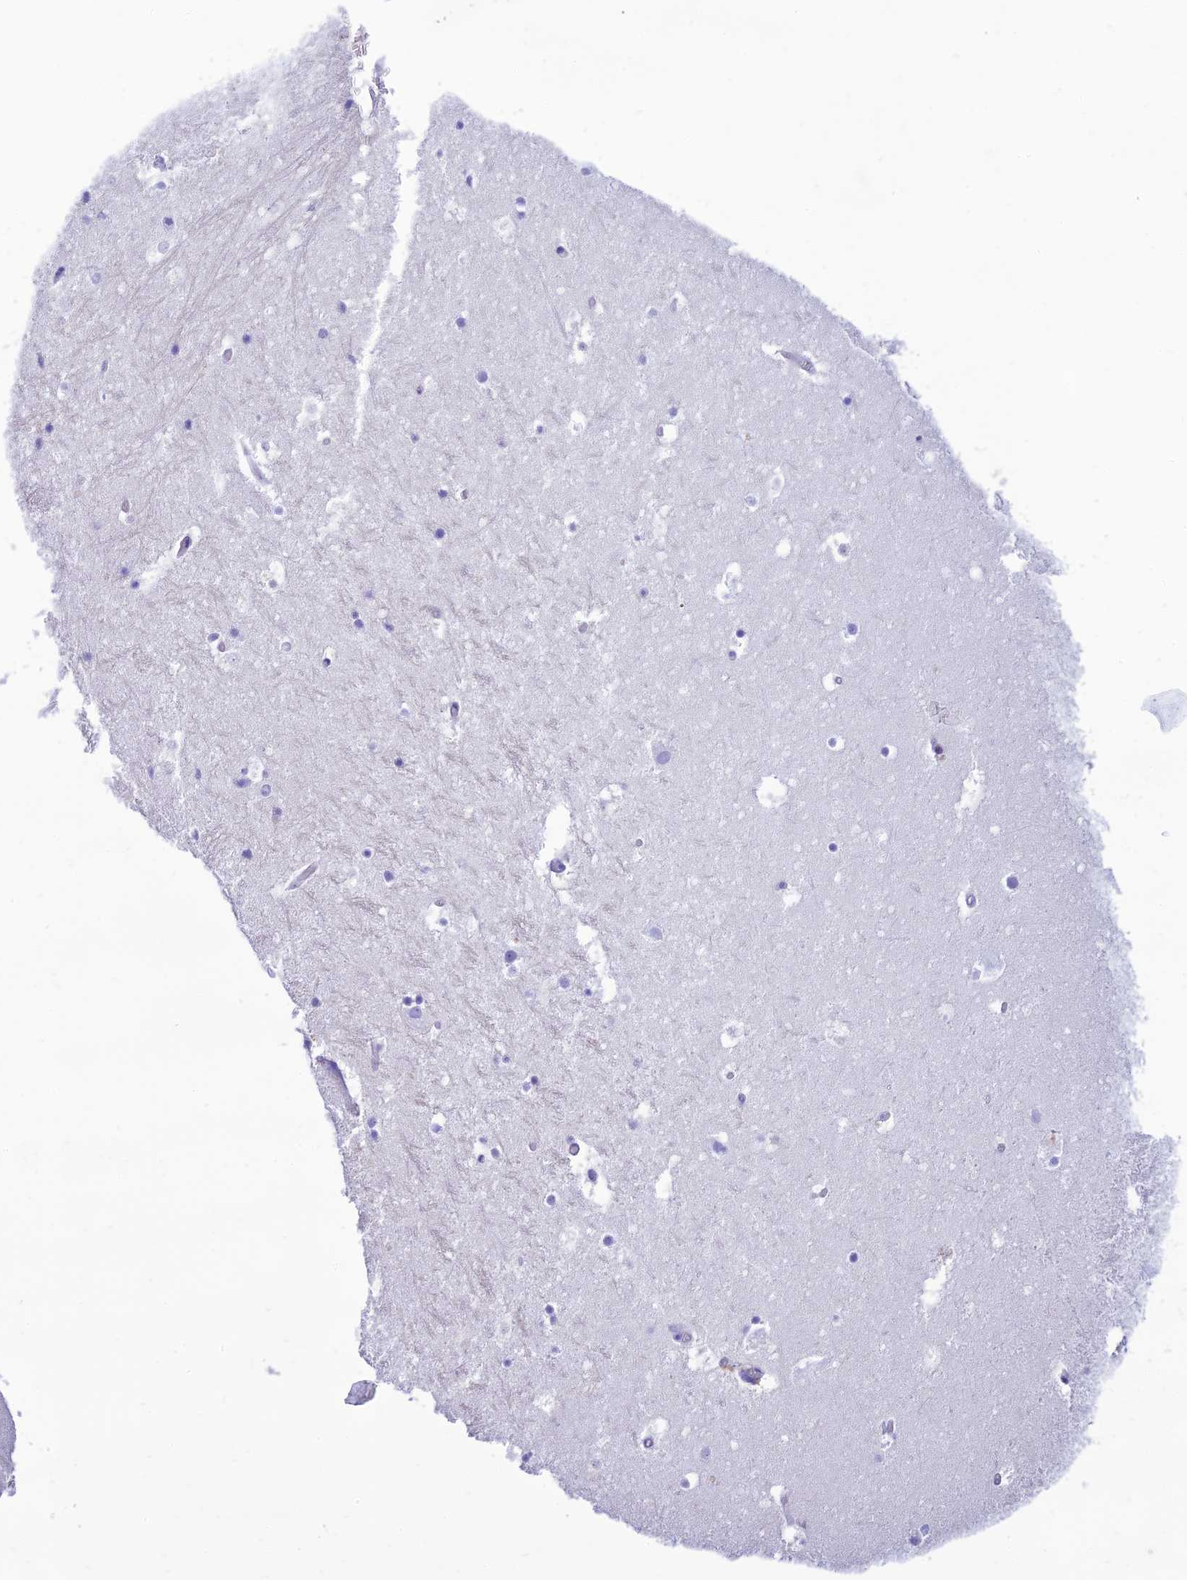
{"staining": {"intensity": "negative", "quantity": "none", "location": "none"}, "tissue": "hippocampus", "cell_type": "Glial cells", "image_type": "normal", "snomed": [{"axis": "morphology", "description": "Normal tissue, NOS"}, {"axis": "topography", "description": "Hippocampus"}], "caption": "The photomicrograph reveals no significant positivity in glial cells of hippocampus.", "gene": "FBXW4", "patient": {"sex": "female", "age": 52}}